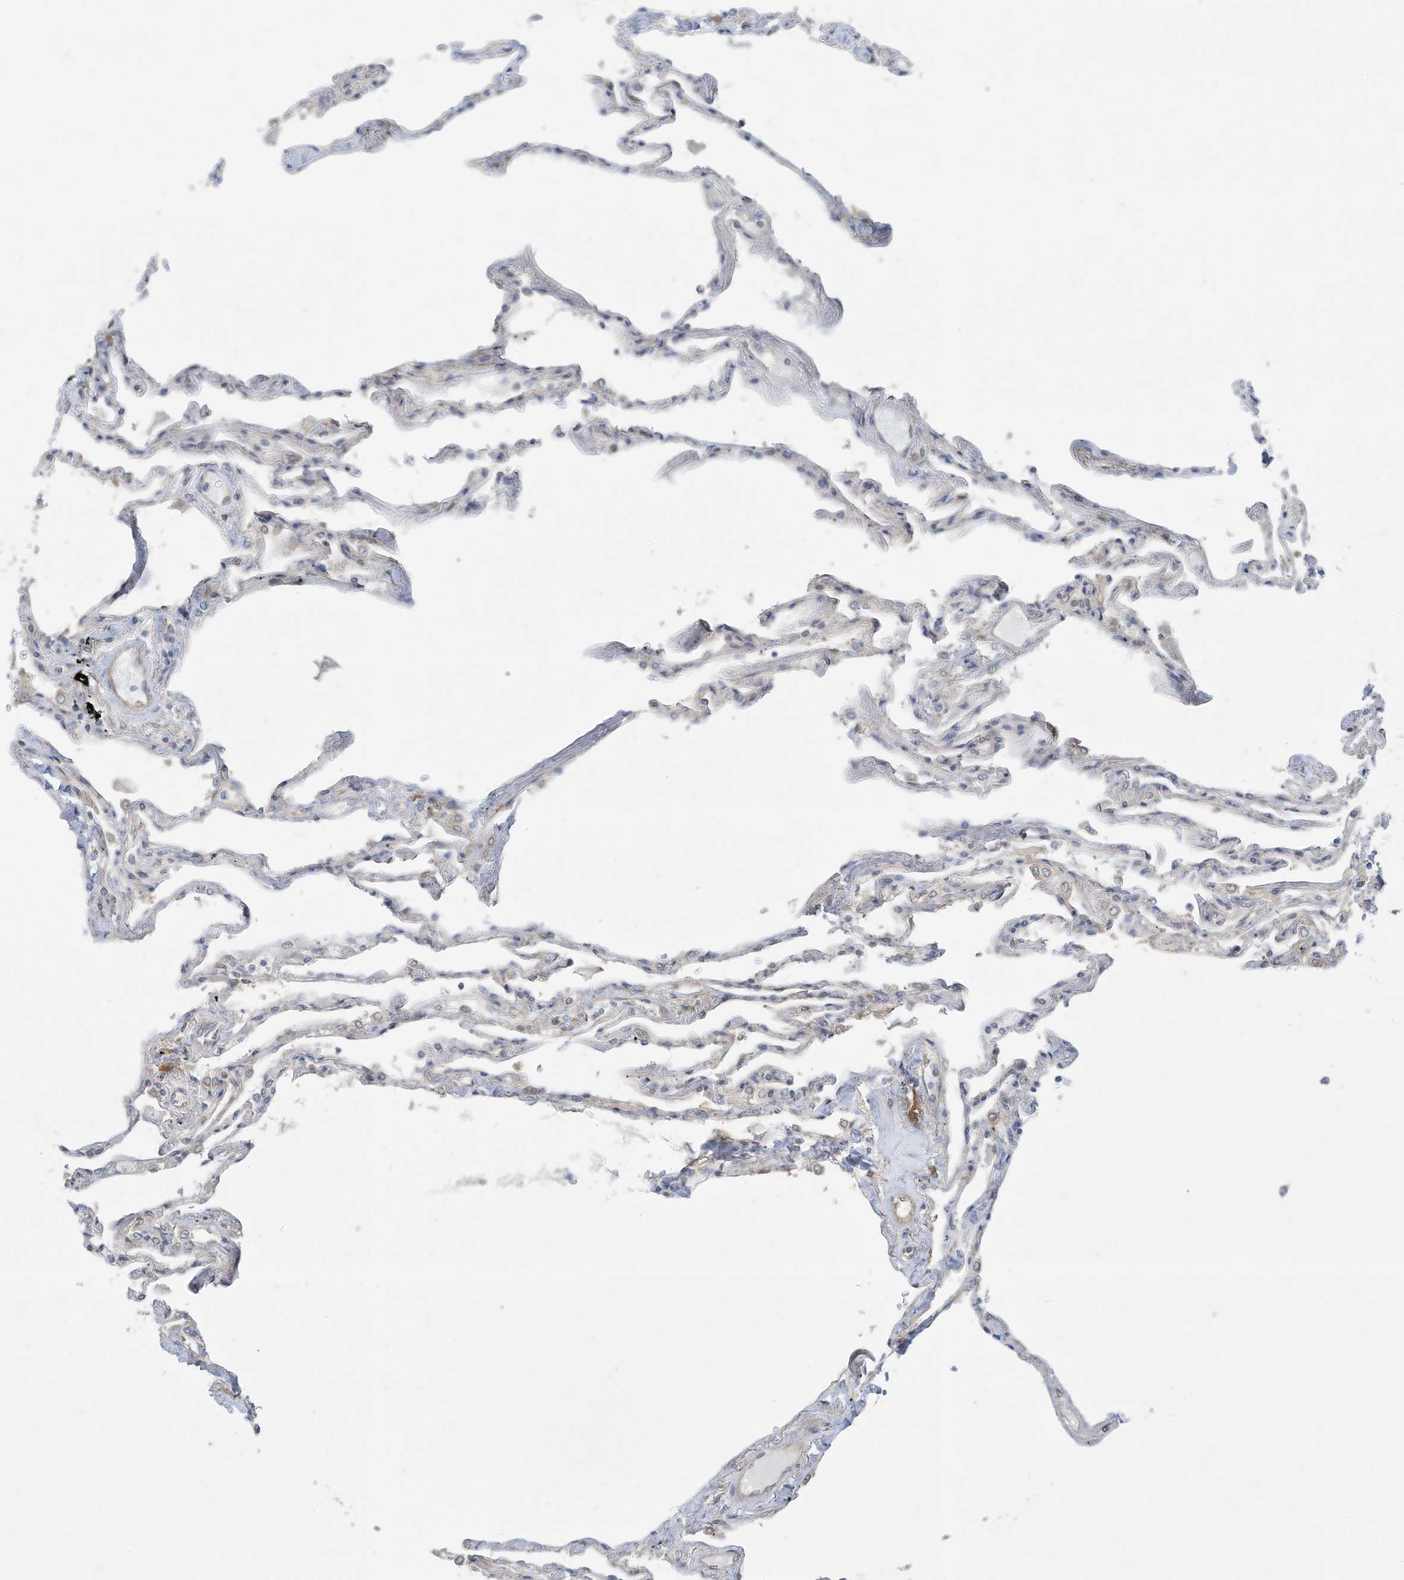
{"staining": {"intensity": "weak", "quantity": "<25%", "location": "cytoplasmic/membranous"}, "tissue": "lung", "cell_type": "Alveolar cells", "image_type": "normal", "snomed": [{"axis": "morphology", "description": "Normal tissue, NOS"}, {"axis": "topography", "description": "Lung"}], "caption": "This photomicrograph is of unremarkable lung stained with immunohistochemistry (IHC) to label a protein in brown with the nuclei are counter-stained blue. There is no positivity in alveolar cells.", "gene": "USE1", "patient": {"sex": "female", "age": 67}}